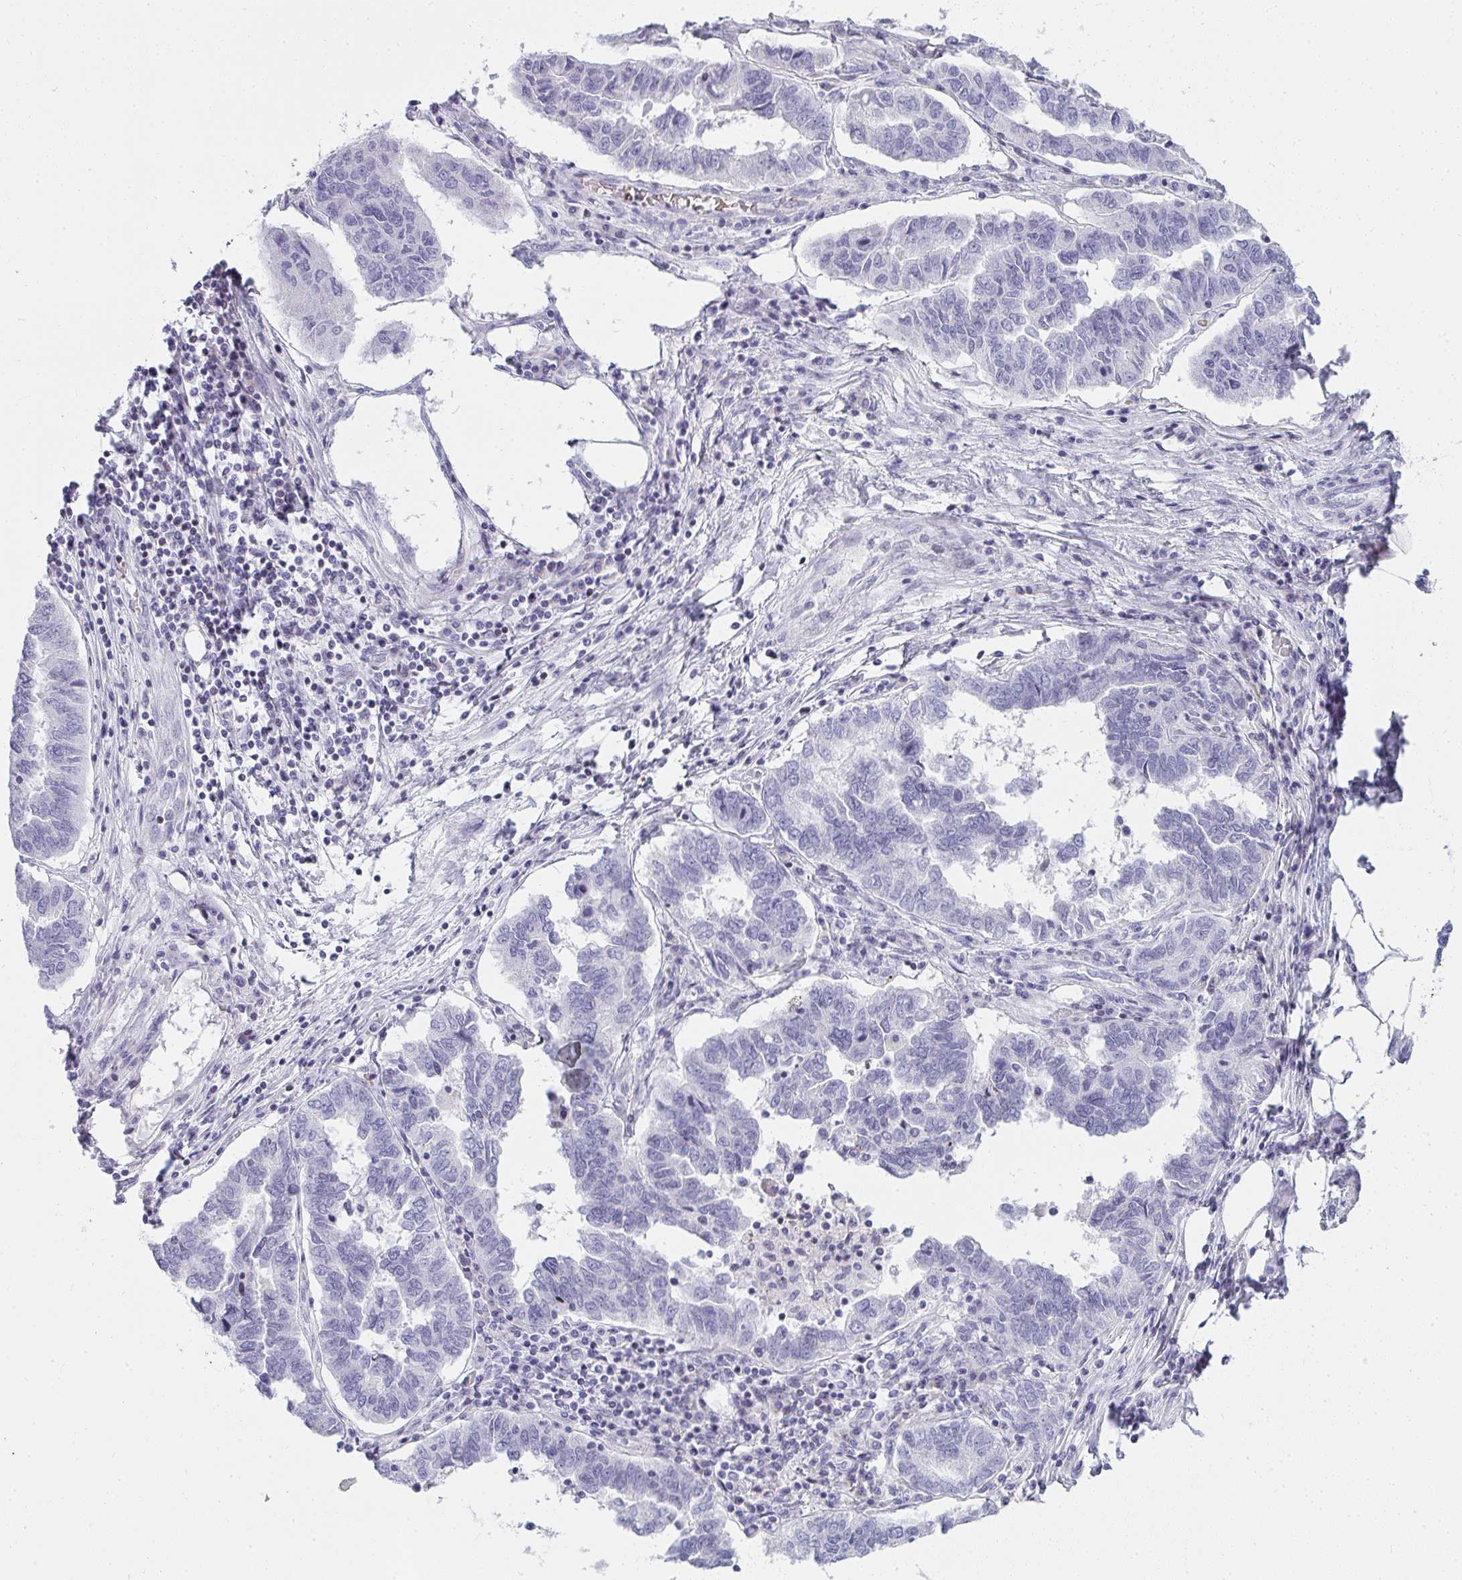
{"staining": {"intensity": "negative", "quantity": "none", "location": "none"}, "tissue": "ovarian cancer", "cell_type": "Tumor cells", "image_type": "cancer", "snomed": [{"axis": "morphology", "description": "Cystadenocarcinoma, serous, NOS"}, {"axis": "topography", "description": "Ovary"}], "caption": "Human ovarian cancer (serous cystadenocarcinoma) stained for a protein using immunohistochemistry reveals no expression in tumor cells.", "gene": "ZNF182", "patient": {"sex": "female", "age": 64}}